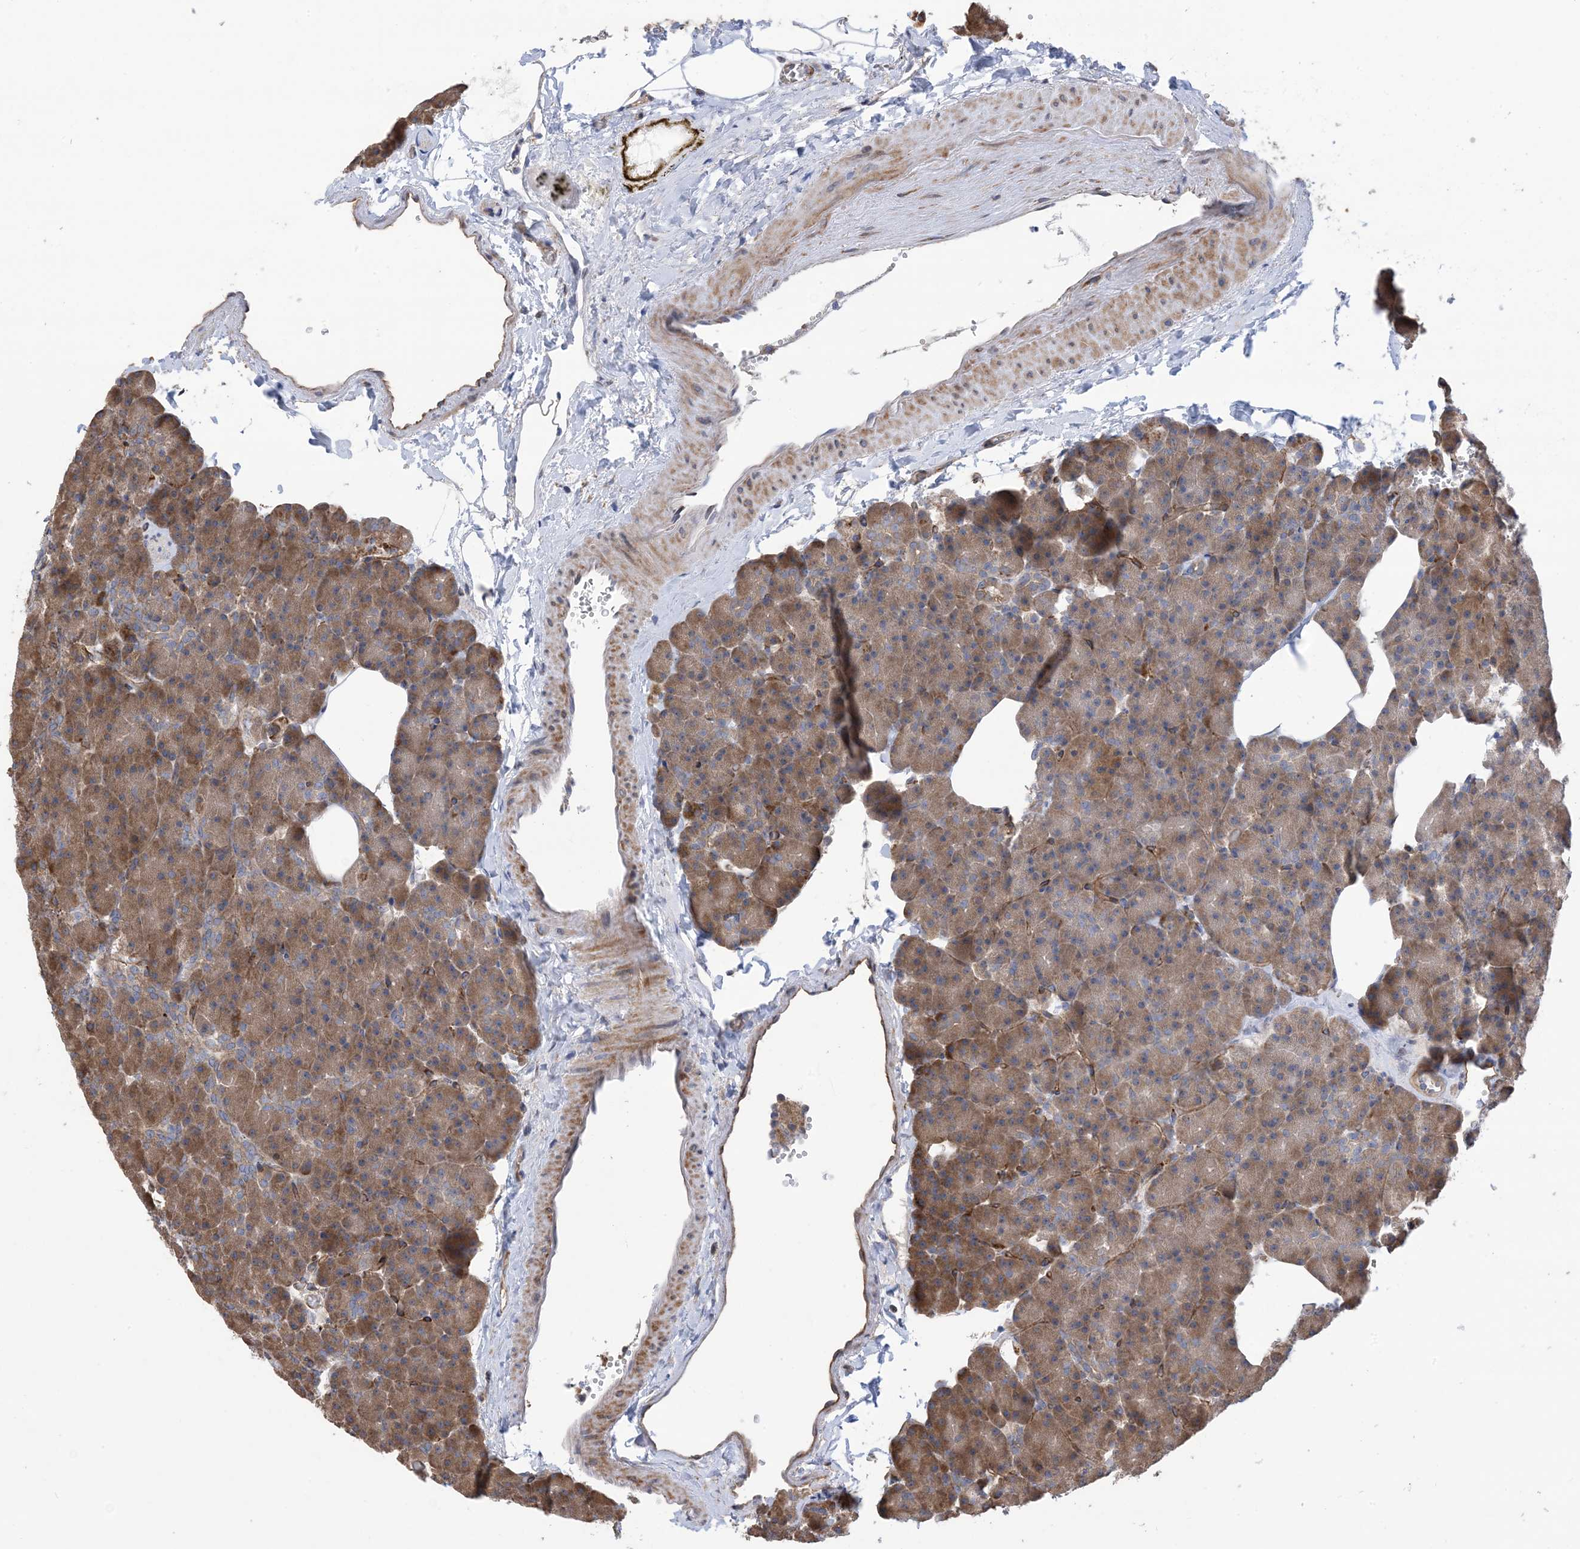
{"staining": {"intensity": "moderate", "quantity": ">75%", "location": "cytoplasmic/membranous"}, "tissue": "pancreas", "cell_type": "Exocrine glandular cells", "image_type": "normal", "snomed": [{"axis": "morphology", "description": "Normal tissue, NOS"}, {"axis": "morphology", "description": "Carcinoid, malignant, NOS"}, {"axis": "topography", "description": "Pancreas"}], "caption": "Immunohistochemistry (IHC) of normal pancreas reveals medium levels of moderate cytoplasmic/membranous positivity in about >75% of exocrine glandular cells.", "gene": "CLEC16A", "patient": {"sex": "female", "age": 35}}